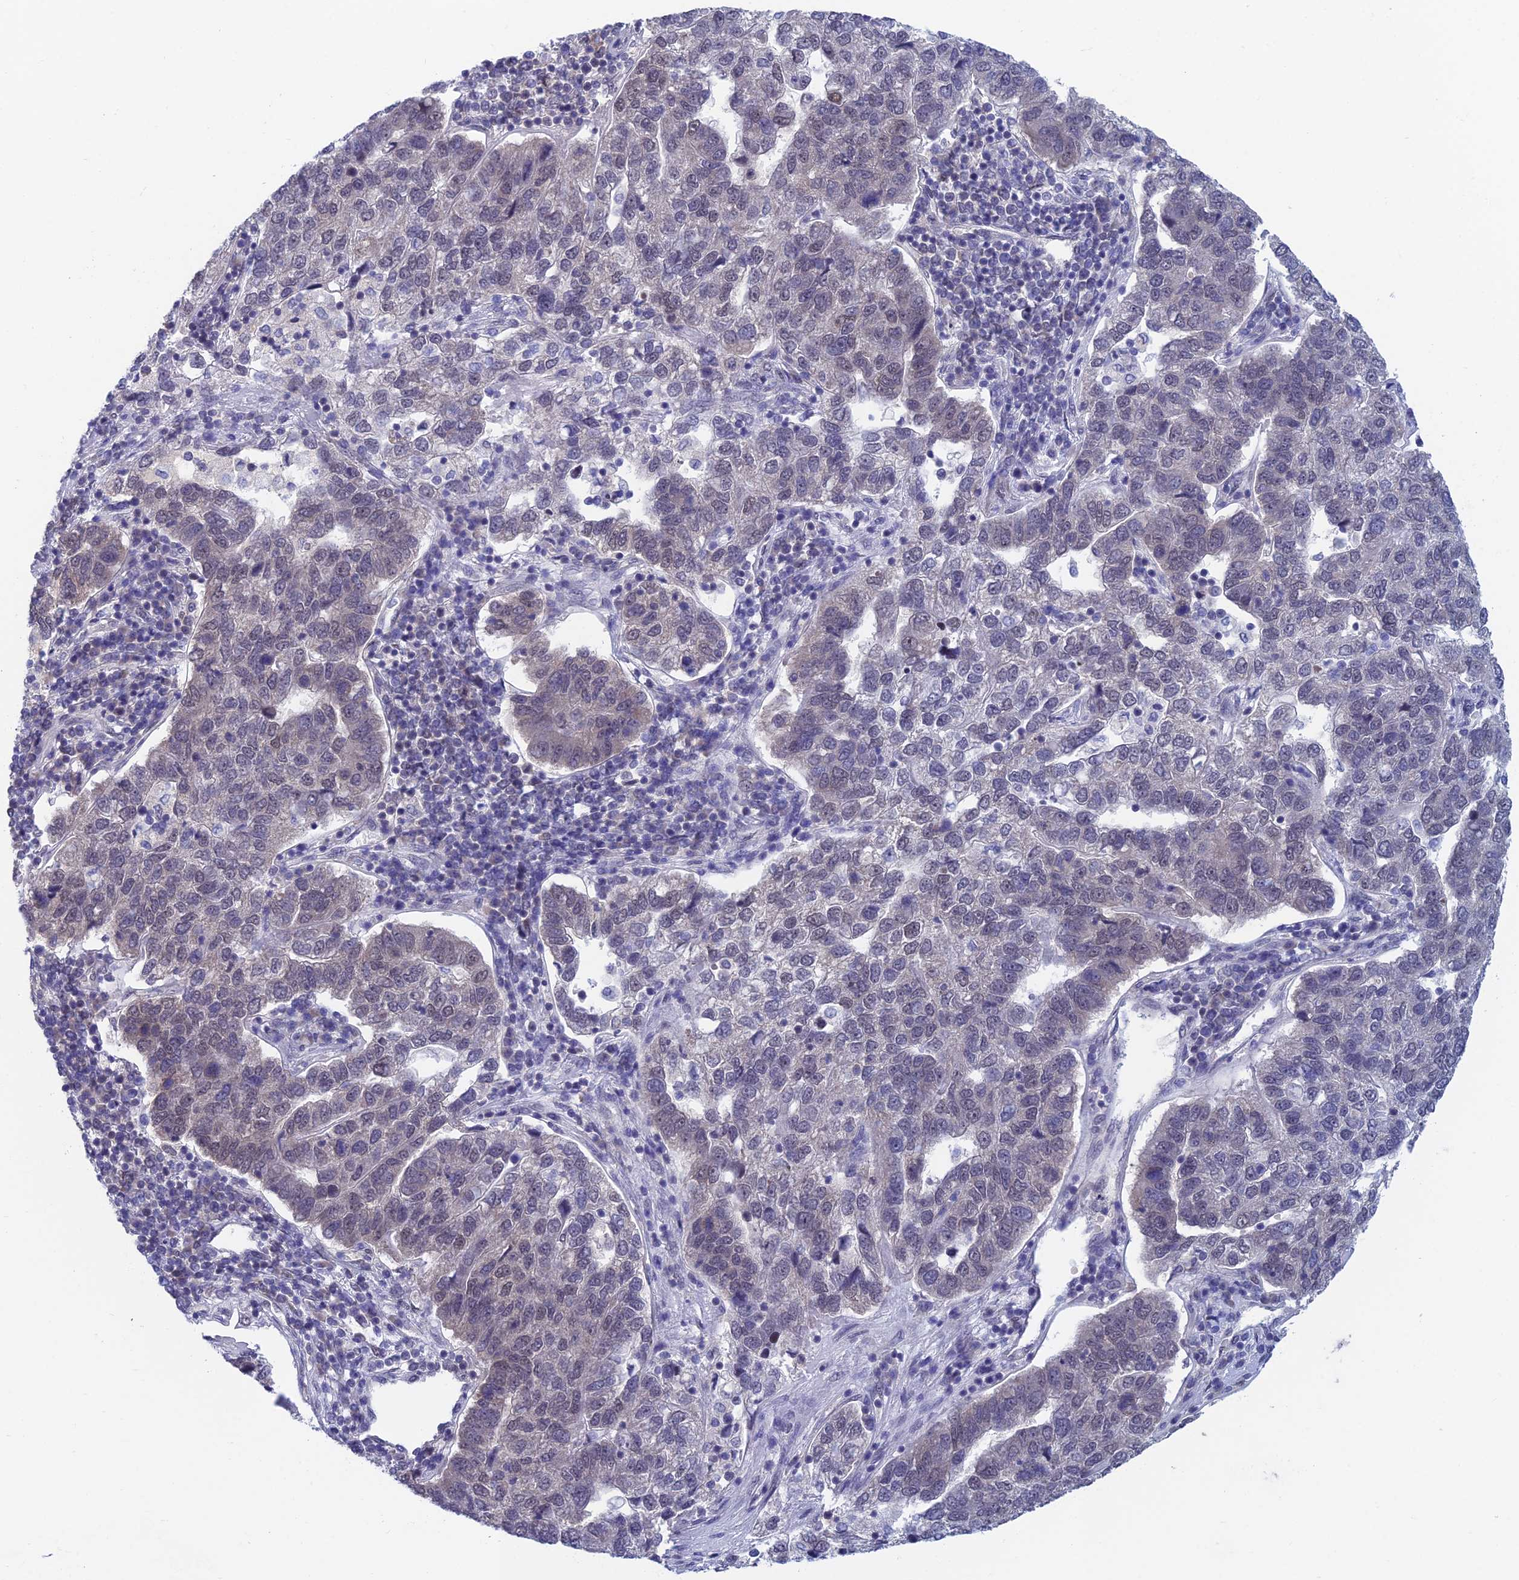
{"staining": {"intensity": "moderate", "quantity": "<25%", "location": "nuclear"}, "tissue": "pancreatic cancer", "cell_type": "Tumor cells", "image_type": "cancer", "snomed": [{"axis": "morphology", "description": "Adenocarcinoma, NOS"}, {"axis": "topography", "description": "Pancreas"}], "caption": "Human pancreatic adenocarcinoma stained for a protein (brown) exhibits moderate nuclear positive expression in about <25% of tumor cells.", "gene": "NABP2", "patient": {"sex": "female", "age": 61}}